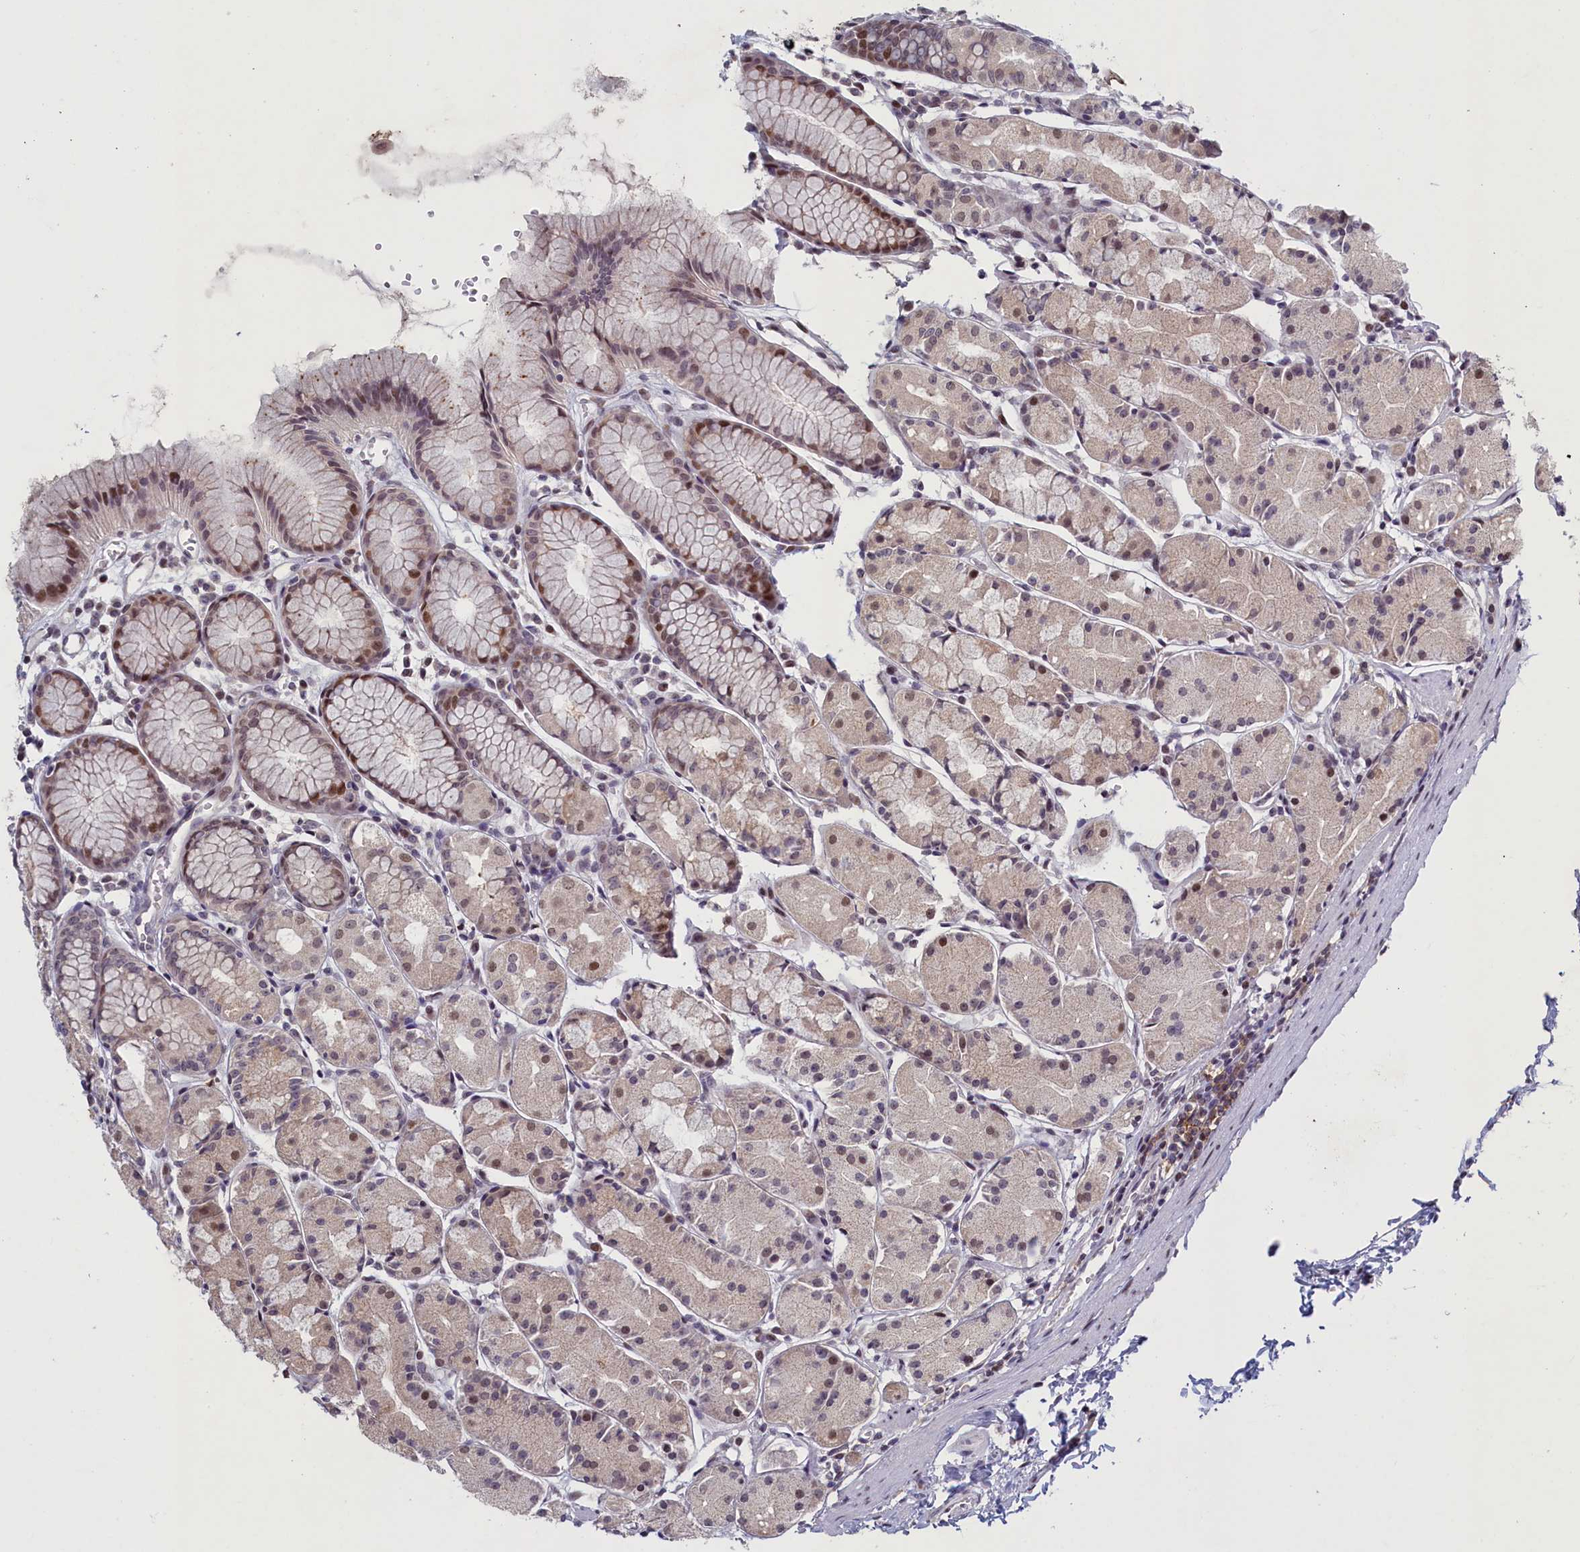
{"staining": {"intensity": "moderate", "quantity": "<25%", "location": "nuclear"}, "tissue": "stomach", "cell_type": "Glandular cells", "image_type": "normal", "snomed": [{"axis": "morphology", "description": "Normal tissue, NOS"}, {"axis": "topography", "description": "Stomach, upper"}], "caption": "Glandular cells show low levels of moderate nuclear expression in about <25% of cells in normal stomach.", "gene": "ATF7IP2", "patient": {"sex": "male", "age": 47}}